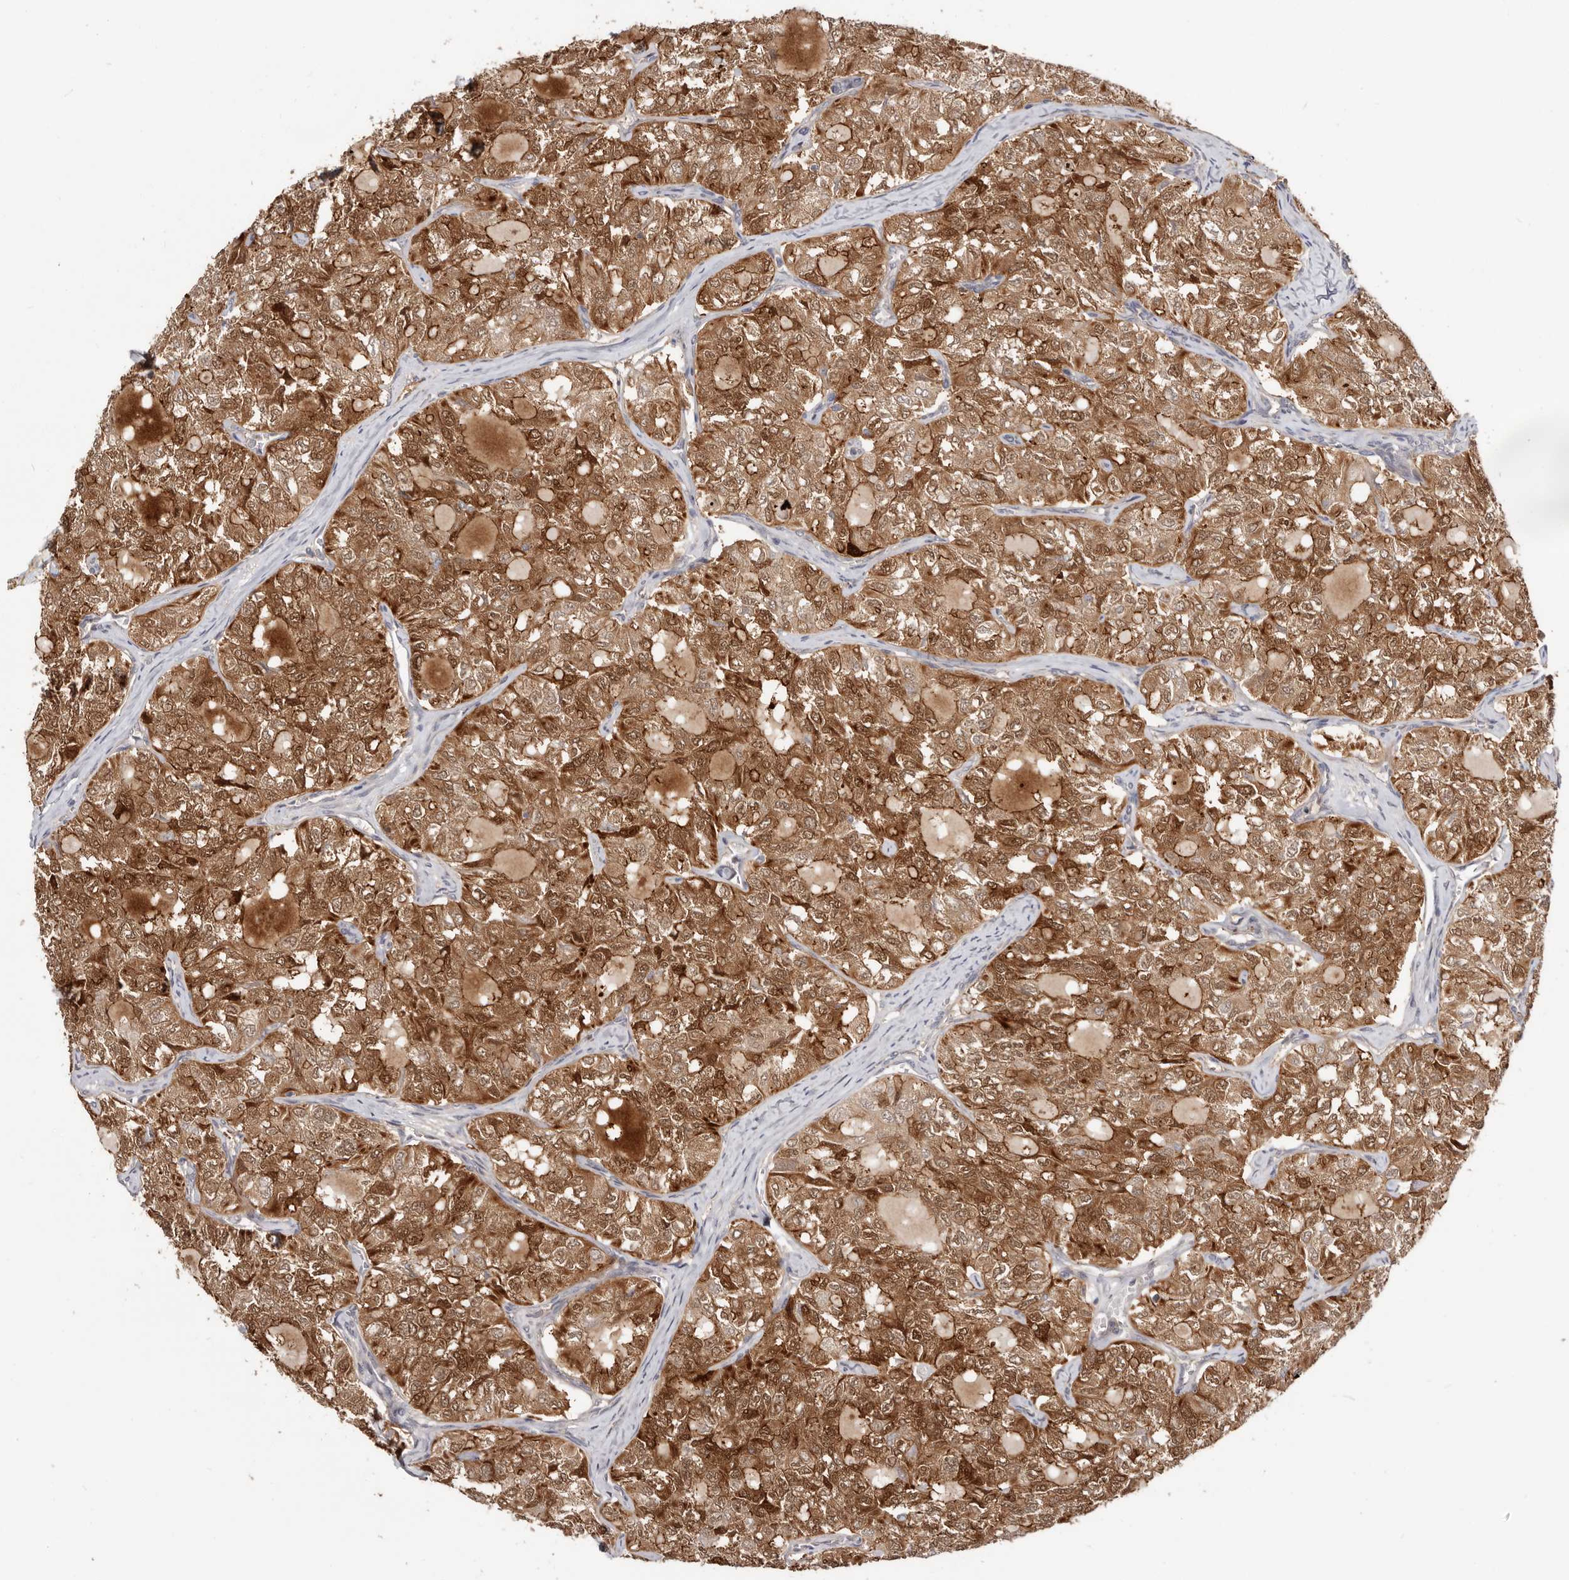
{"staining": {"intensity": "moderate", "quantity": ">75%", "location": "cytoplasmic/membranous,nuclear"}, "tissue": "thyroid cancer", "cell_type": "Tumor cells", "image_type": "cancer", "snomed": [{"axis": "morphology", "description": "Follicular adenoma carcinoma, NOS"}, {"axis": "topography", "description": "Thyroid gland"}], "caption": "Human thyroid follicular adenoma carcinoma stained with a protein marker shows moderate staining in tumor cells.", "gene": "GPATCH4", "patient": {"sex": "male", "age": 75}}